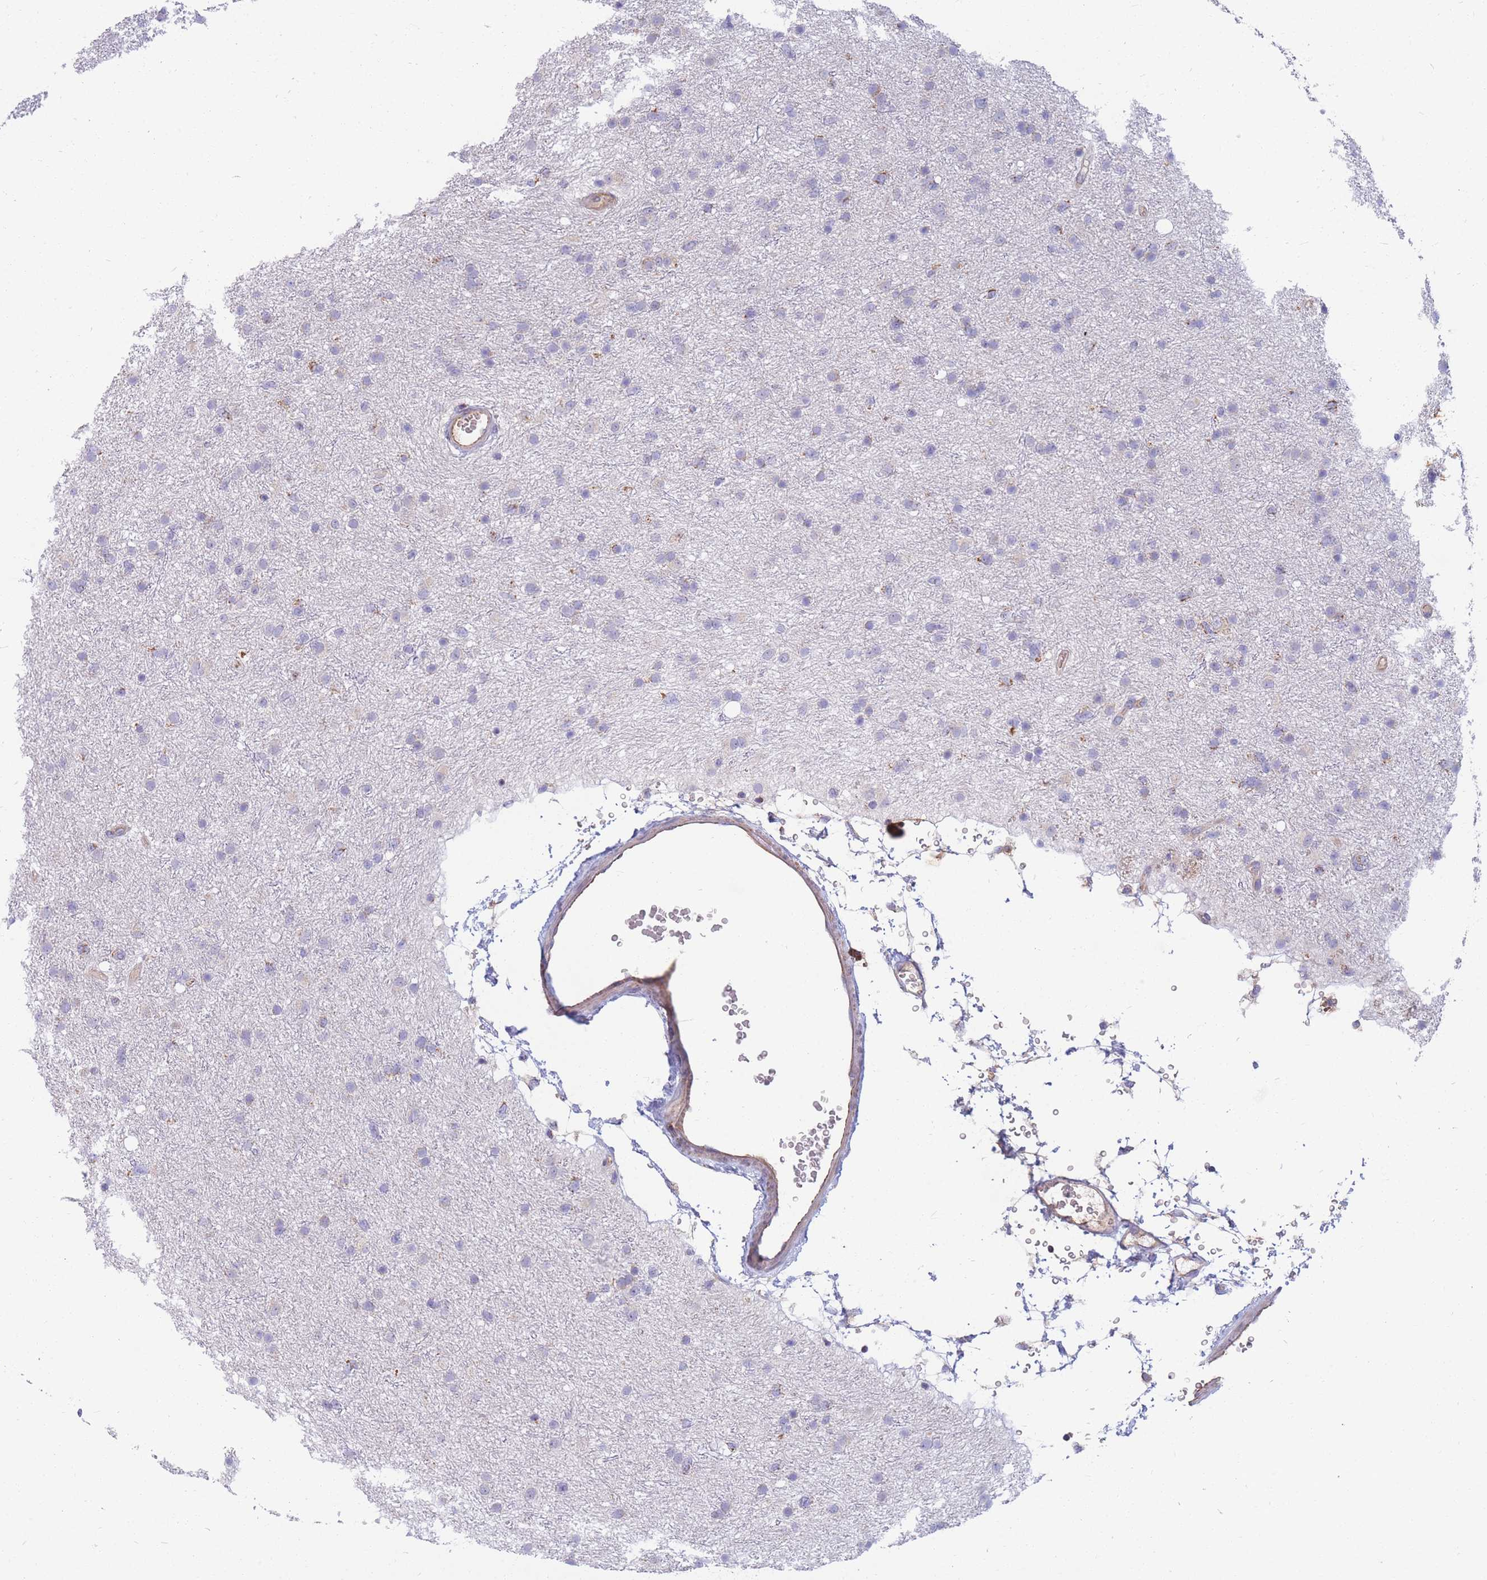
{"staining": {"intensity": "negative", "quantity": "none", "location": "none"}, "tissue": "glioma", "cell_type": "Tumor cells", "image_type": "cancer", "snomed": [{"axis": "morphology", "description": "Glioma, malignant, Low grade"}, {"axis": "topography", "description": "Cerebral cortex"}], "caption": "Tumor cells show no significant staining in glioma.", "gene": "MRPS9", "patient": {"sex": "female", "age": 39}}